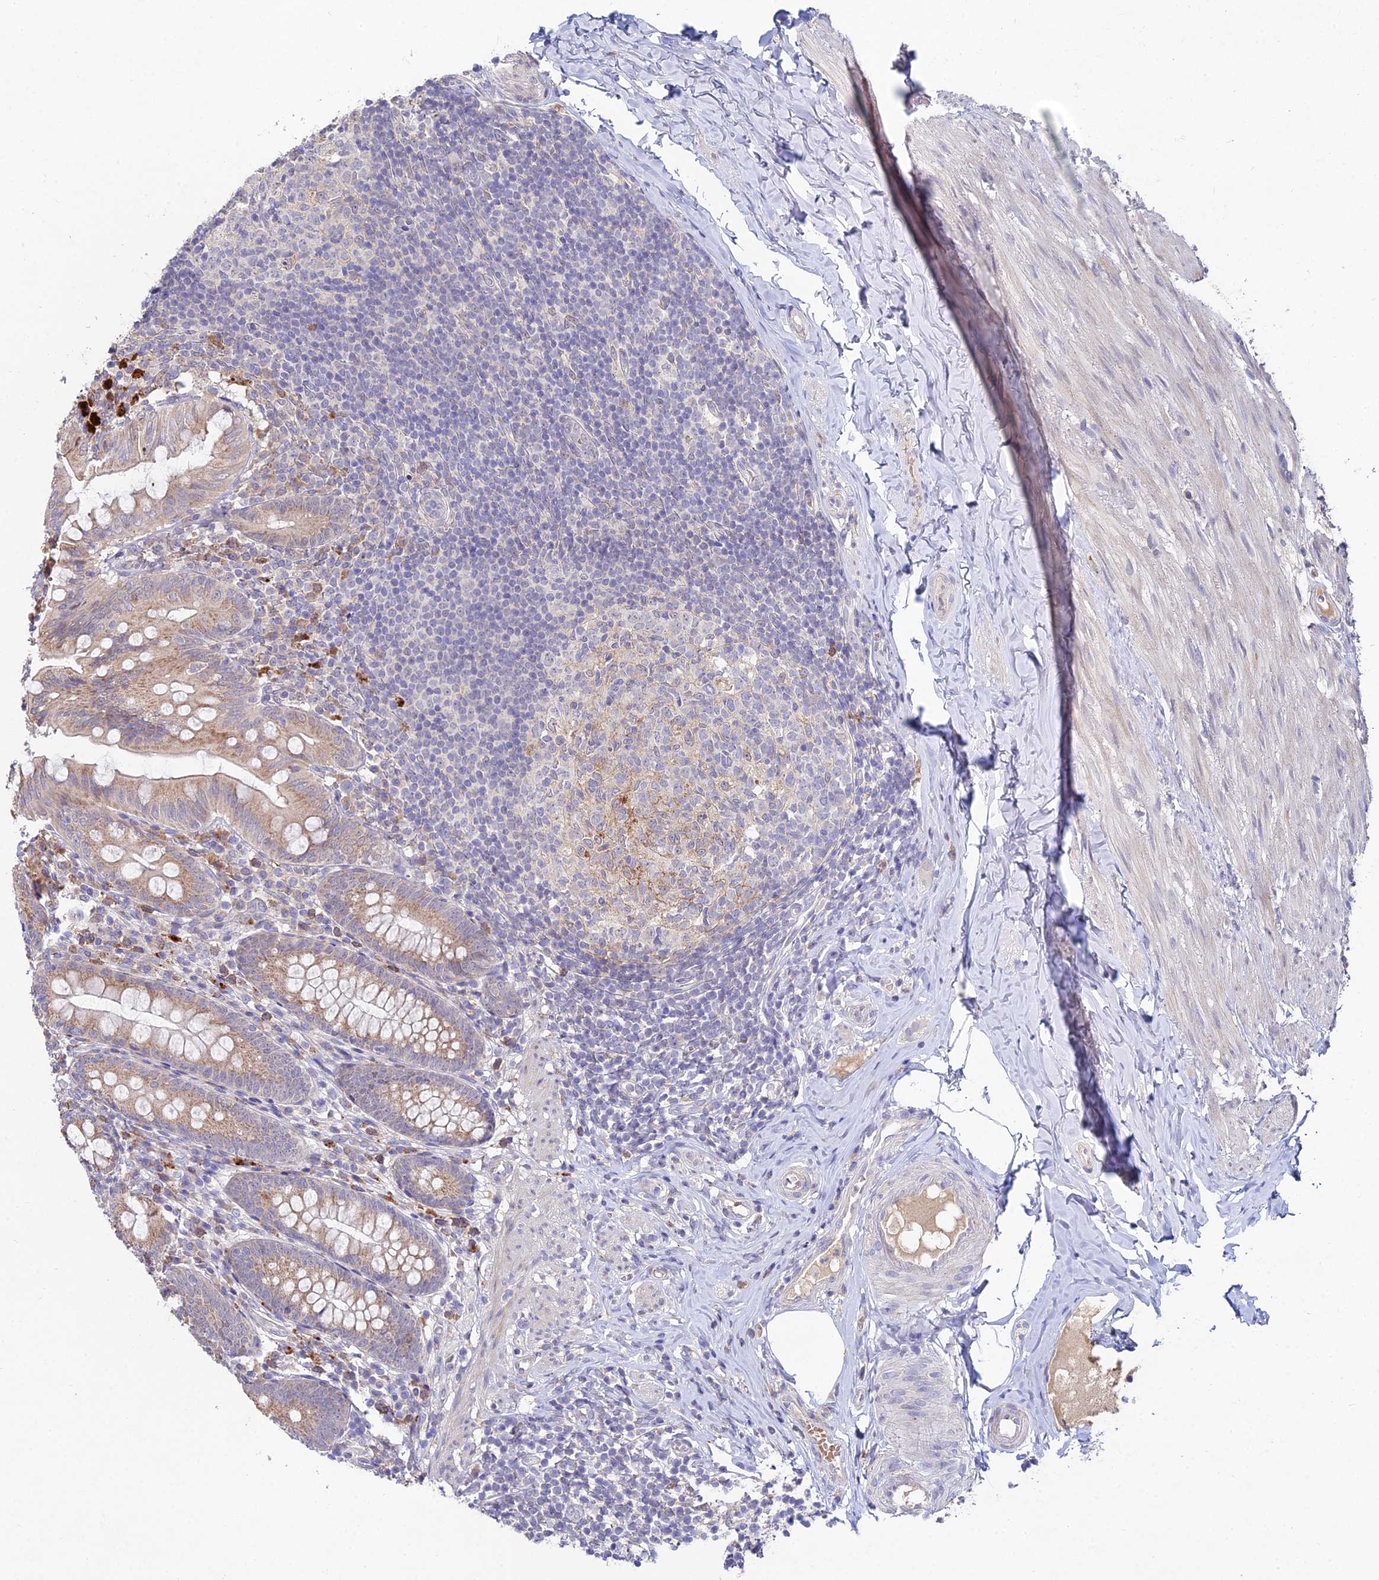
{"staining": {"intensity": "moderate", "quantity": ">75%", "location": "cytoplasmic/membranous"}, "tissue": "appendix", "cell_type": "Glandular cells", "image_type": "normal", "snomed": [{"axis": "morphology", "description": "Normal tissue, NOS"}, {"axis": "topography", "description": "Appendix"}], "caption": "Glandular cells show moderate cytoplasmic/membranous staining in about >75% of cells in benign appendix. The protein of interest is shown in brown color, while the nuclei are stained blue.", "gene": "WDR43", "patient": {"sex": "male", "age": 55}}